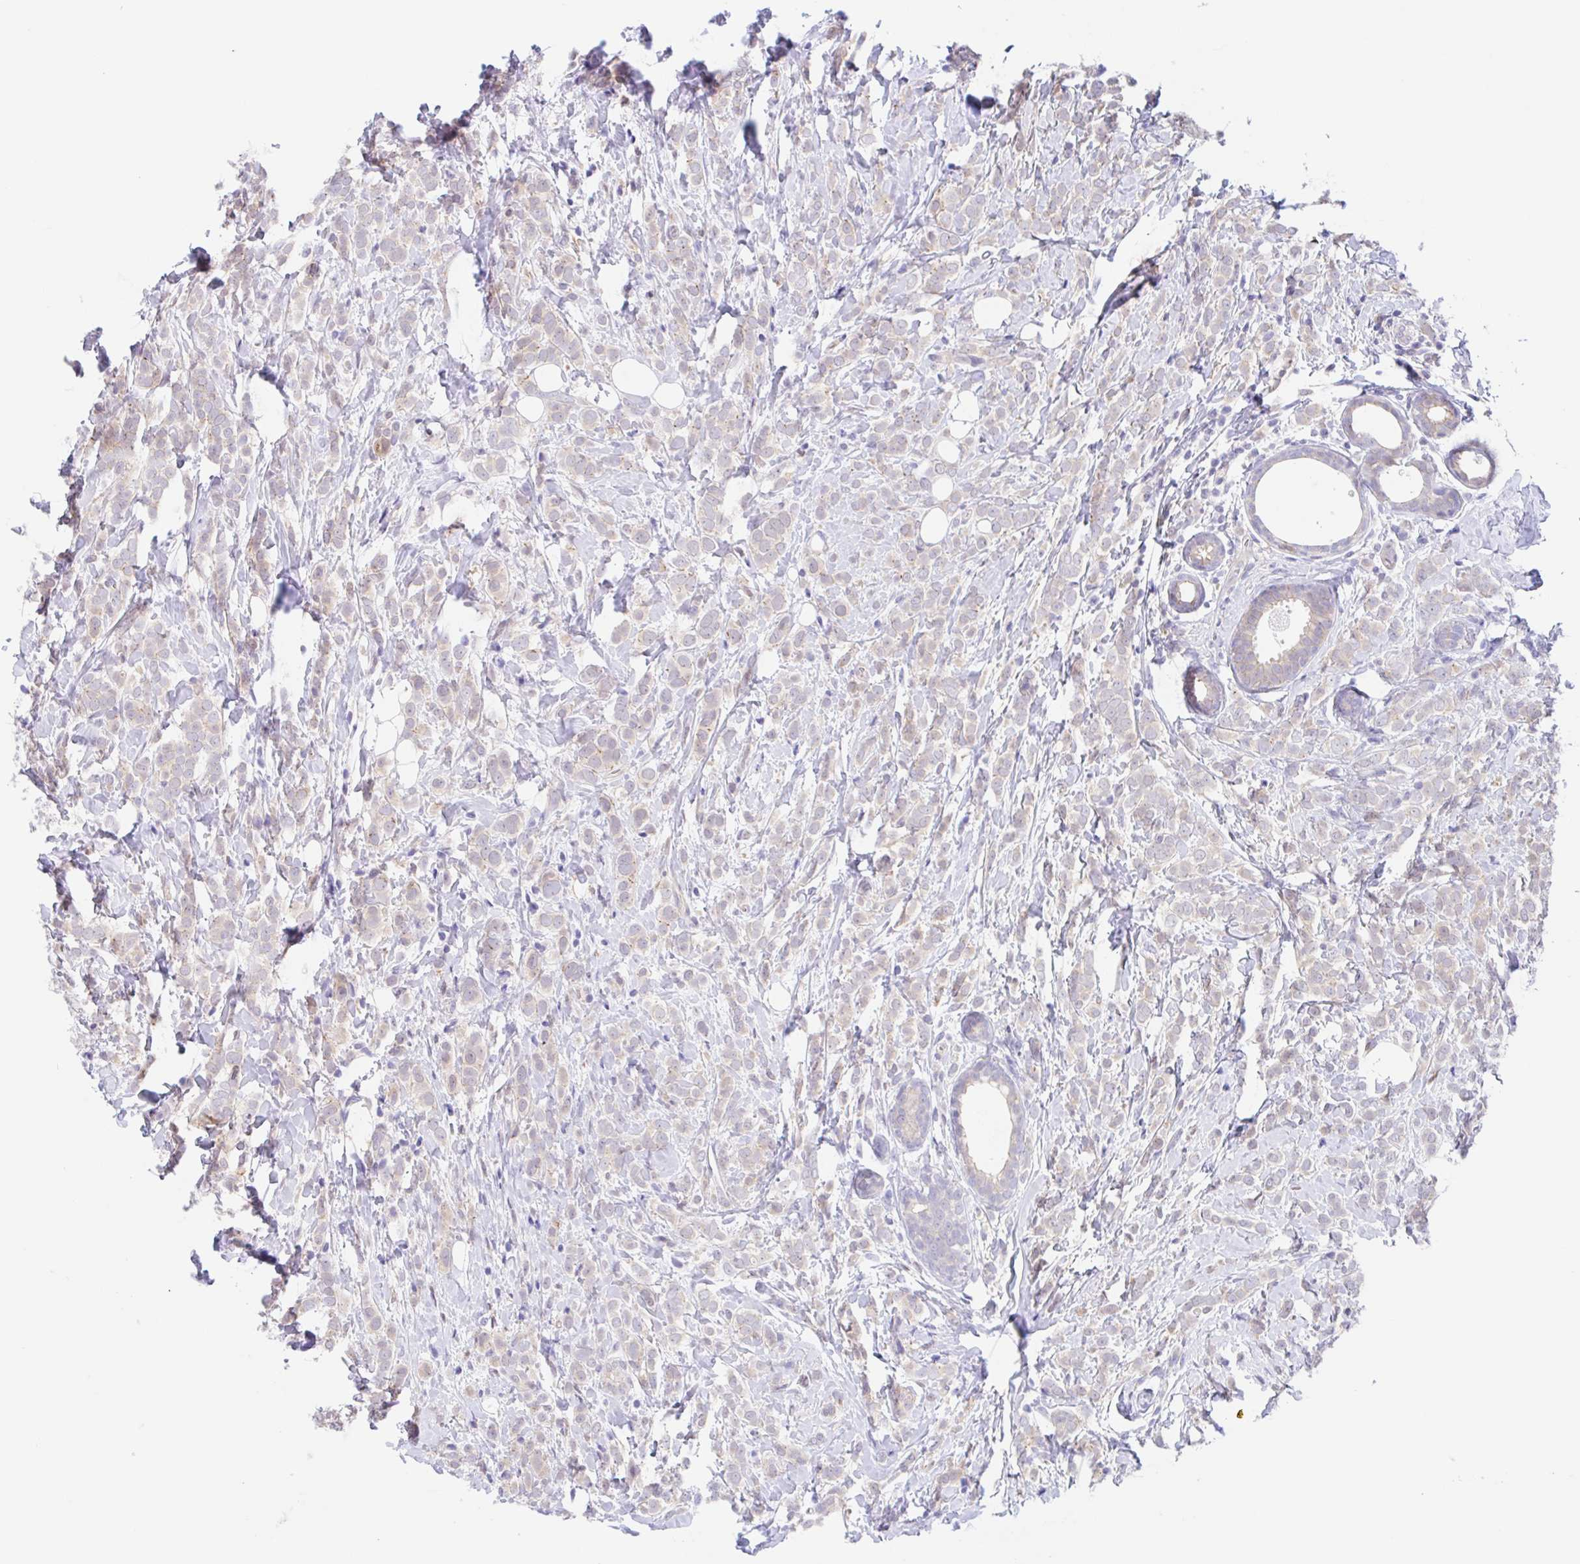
{"staining": {"intensity": "weak", "quantity": "25%-75%", "location": "cytoplasmic/membranous"}, "tissue": "breast cancer", "cell_type": "Tumor cells", "image_type": "cancer", "snomed": [{"axis": "morphology", "description": "Lobular carcinoma"}, {"axis": "topography", "description": "Breast"}], "caption": "A high-resolution micrograph shows IHC staining of breast cancer, which exhibits weak cytoplasmic/membranous staining in approximately 25%-75% of tumor cells.", "gene": "TMEM86A", "patient": {"sex": "female", "age": 49}}